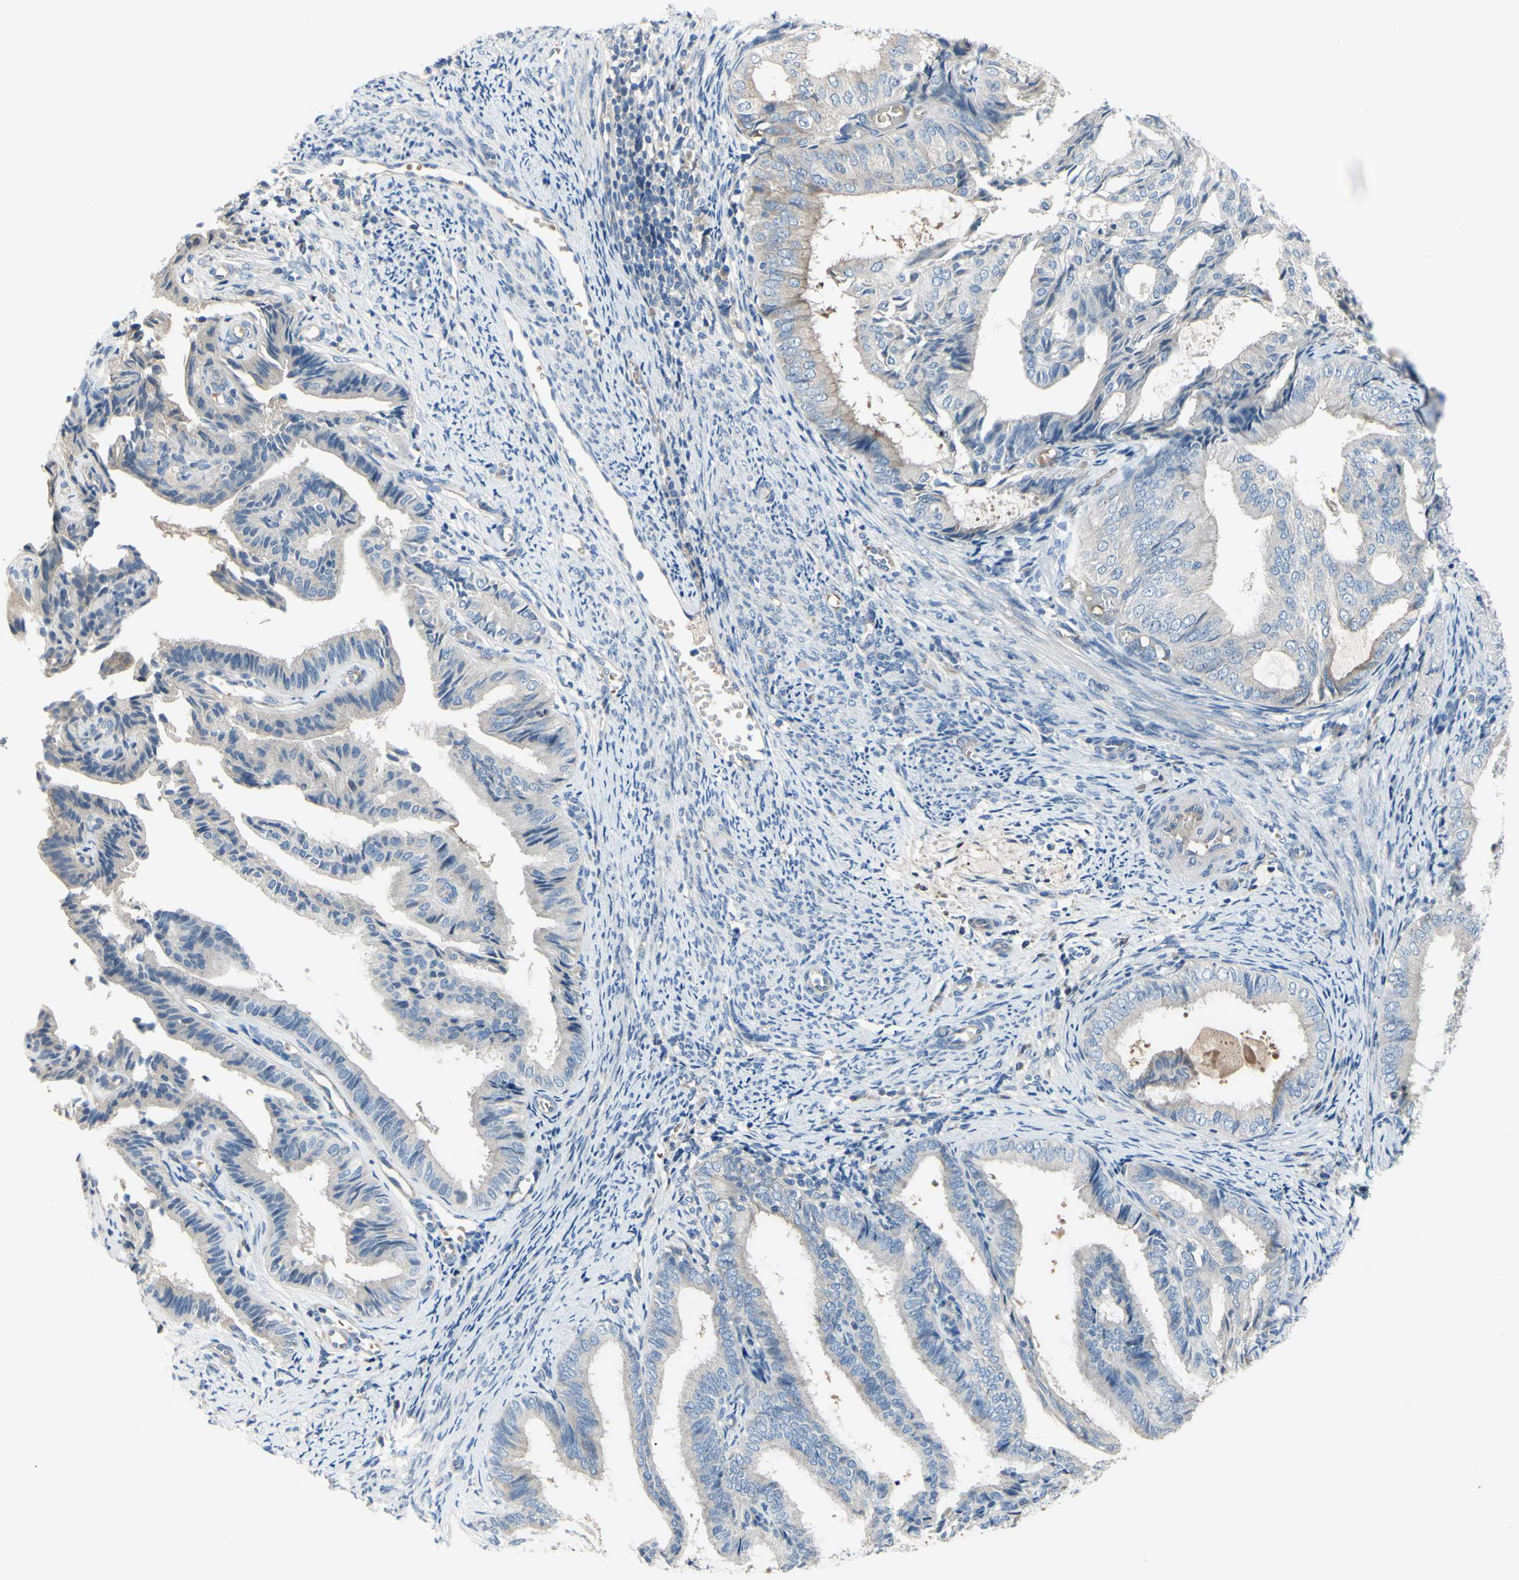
{"staining": {"intensity": "weak", "quantity": "<25%", "location": "cytoplasmic/membranous"}, "tissue": "endometrial cancer", "cell_type": "Tumor cells", "image_type": "cancer", "snomed": [{"axis": "morphology", "description": "Adenocarcinoma, NOS"}, {"axis": "topography", "description": "Endometrium"}], "caption": "Immunohistochemistry of human endometrial cancer (adenocarcinoma) shows no positivity in tumor cells.", "gene": "TMEM59L", "patient": {"sex": "female", "age": 58}}